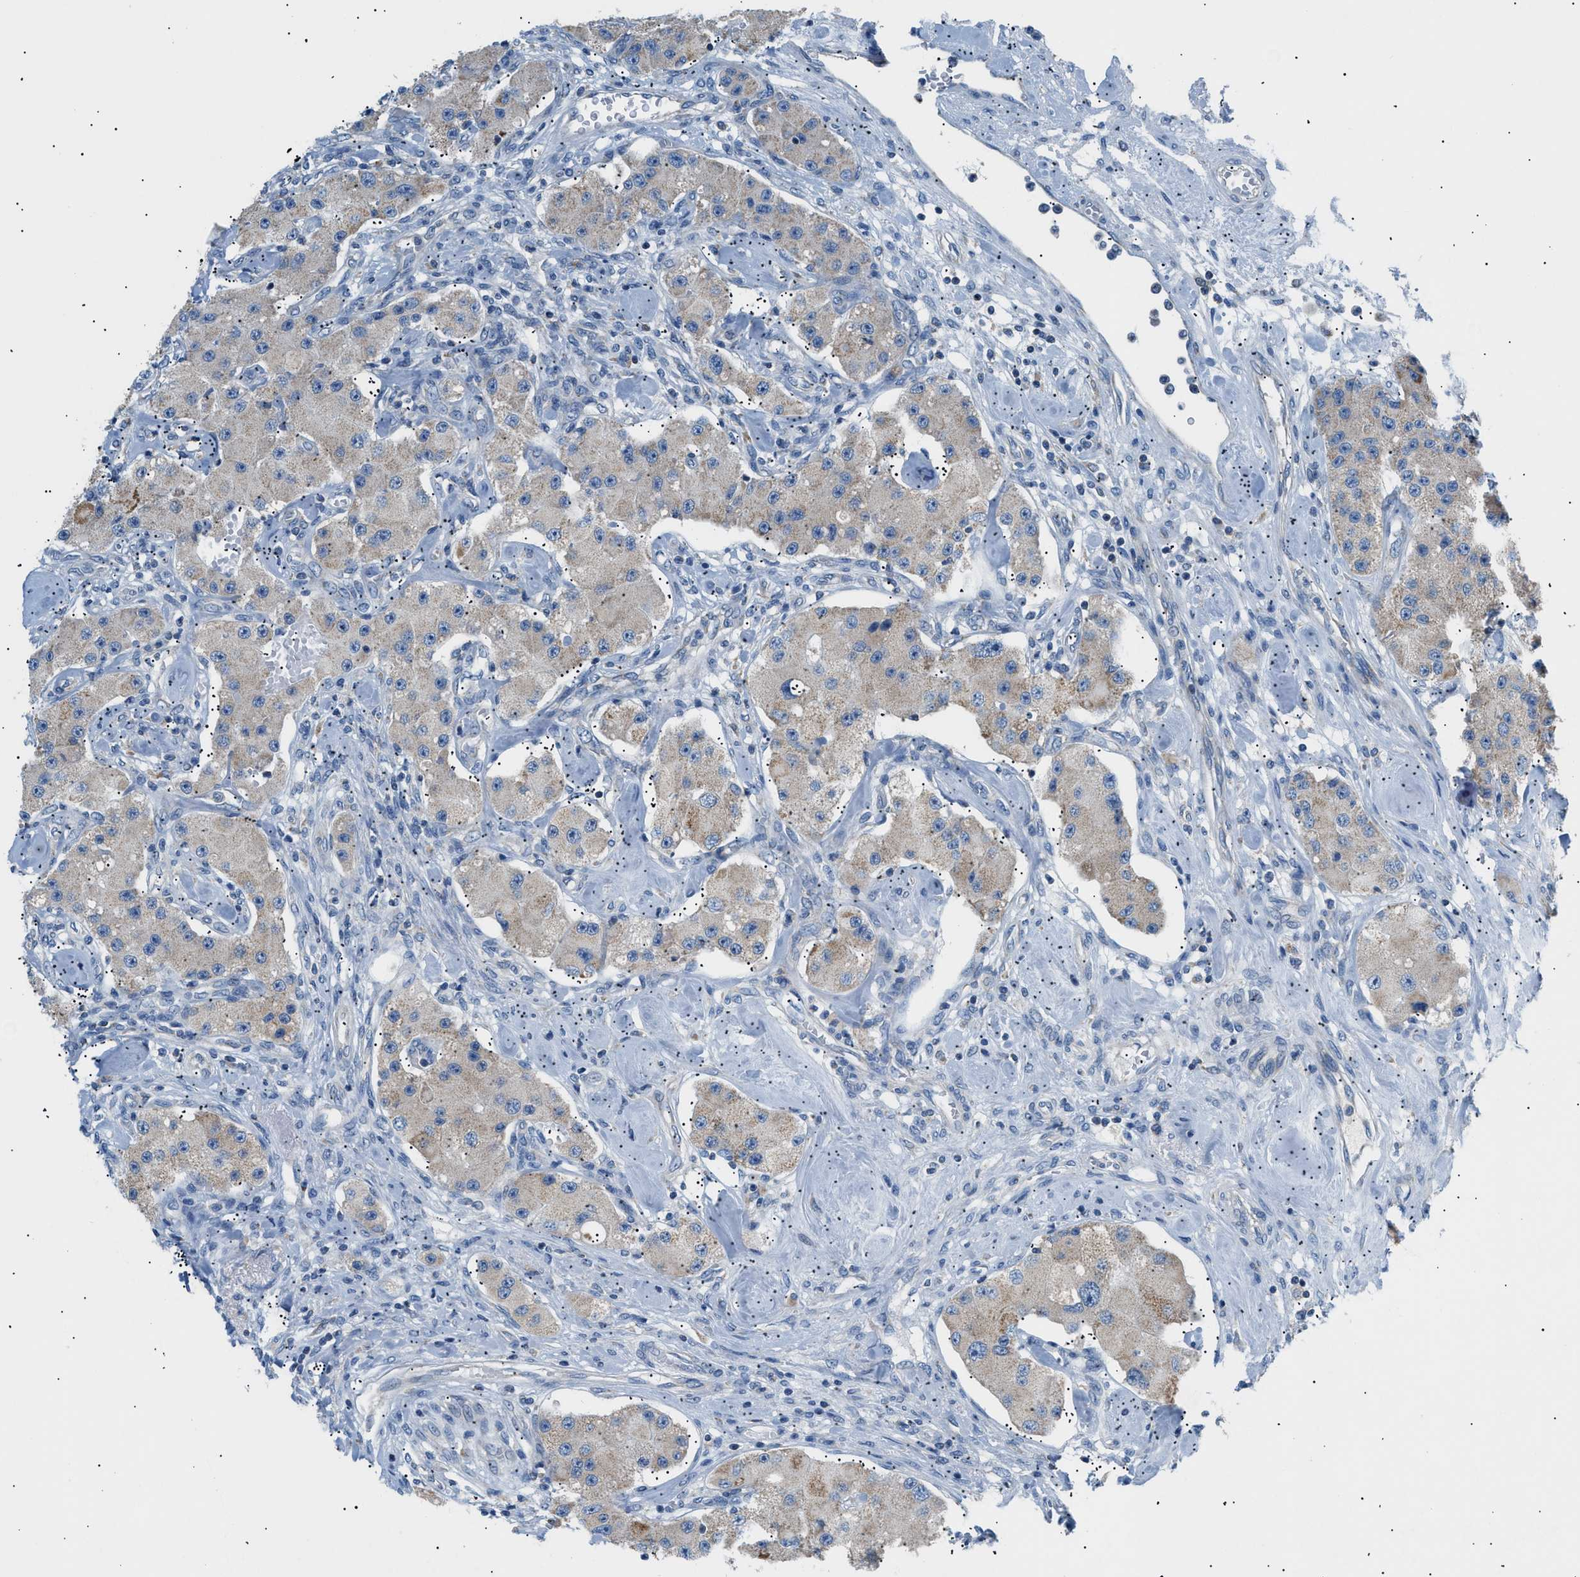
{"staining": {"intensity": "weak", "quantity": "25%-75%", "location": "cytoplasmic/membranous"}, "tissue": "carcinoid", "cell_type": "Tumor cells", "image_type": "cancer", "snomed": [{"axis": "morphology", "description": "Carcinoid, malignant, NOS"}, {"axis": "topography", "description": "Pancreas"}], "caption": "The immunohistochemical stain highlights weak cytoplasmic/membranous positivity in tumor cells of malignant carcinoid tissue. (brown staining indicates protein expression, while blue staining denotes nuclei).", "gene": "ILDR1", "patient": {"sex": "male", "age": 41}}